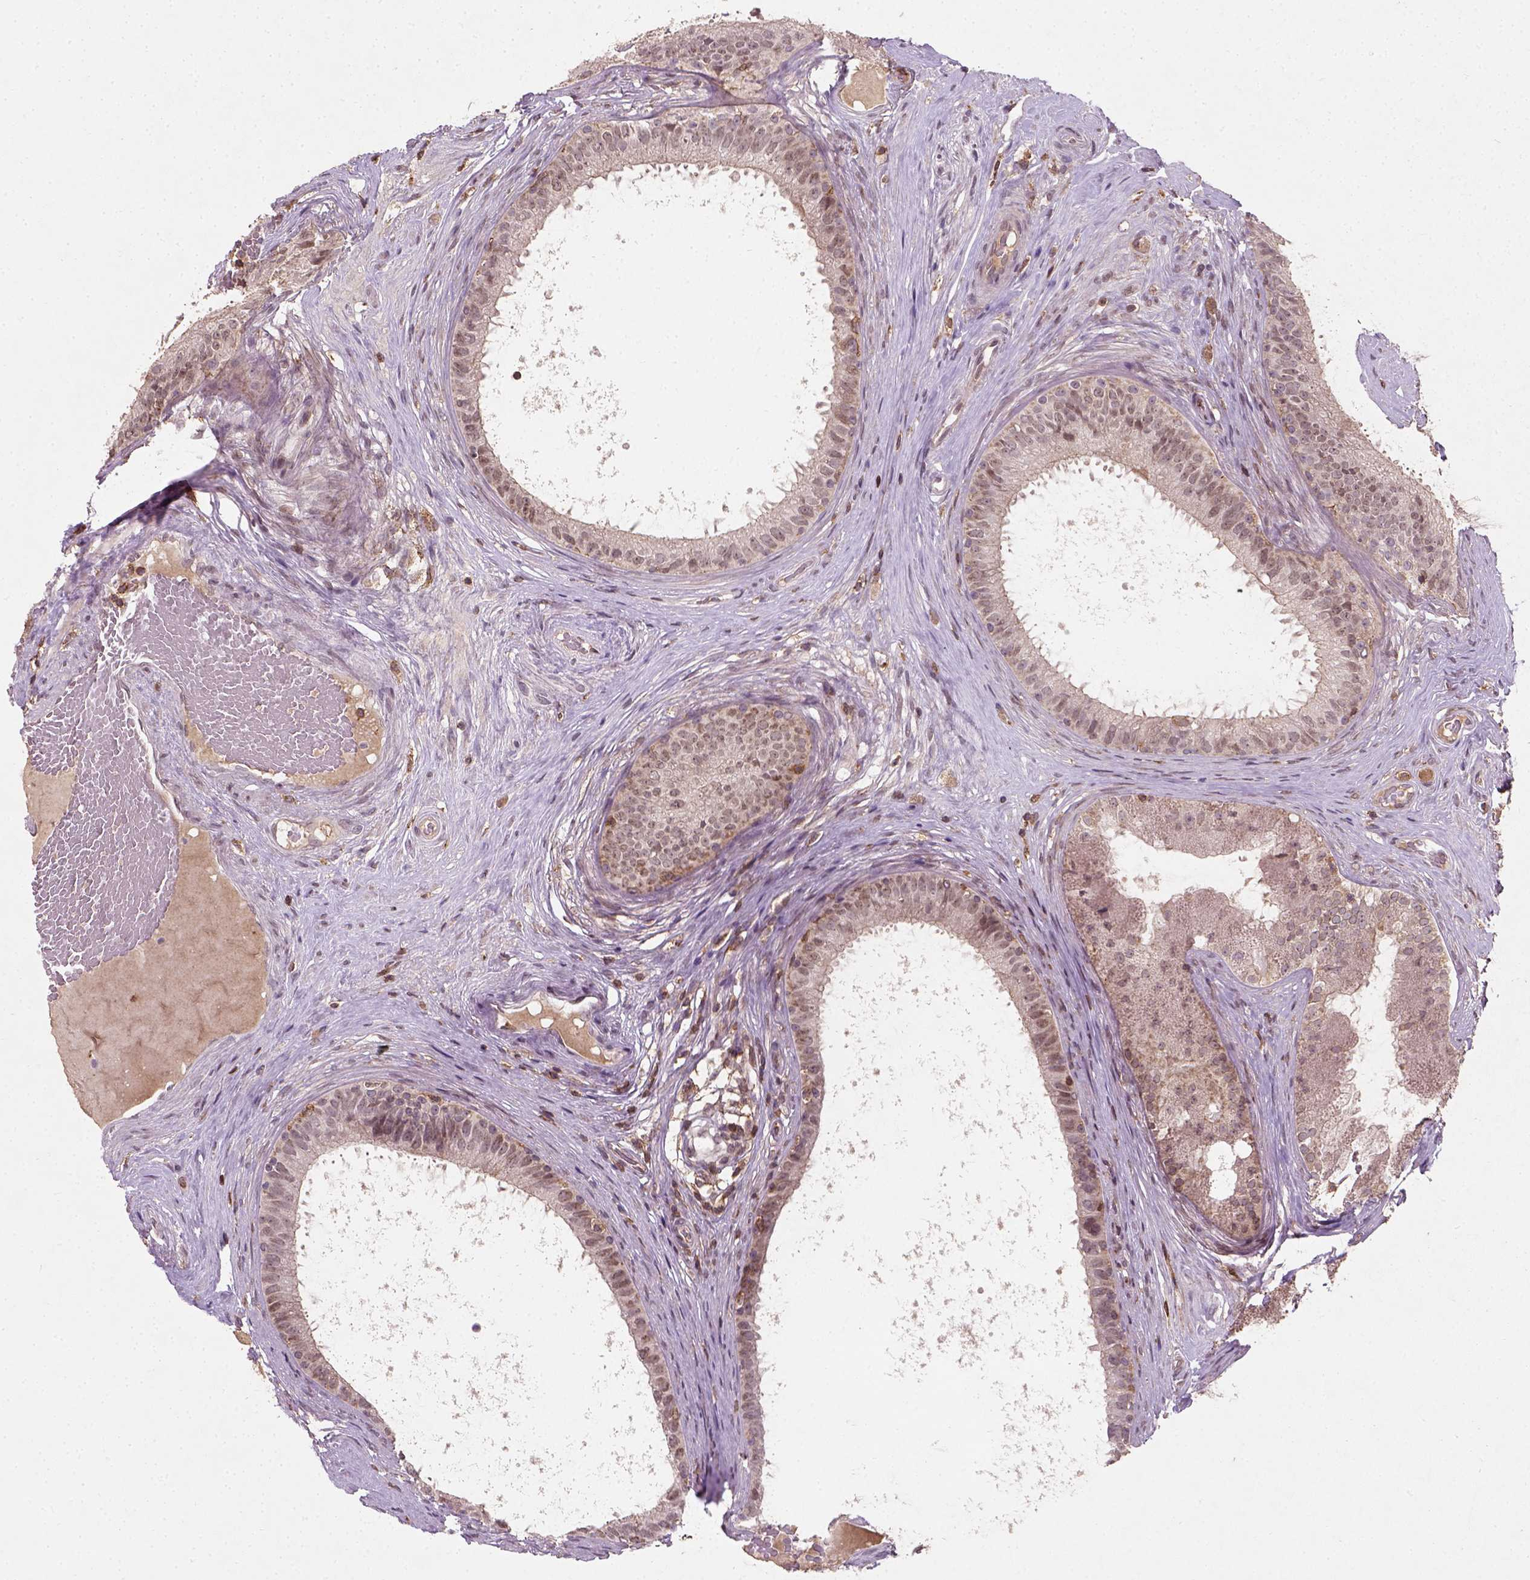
{"staining": {"intensity": "negative", "quantity": "none", "location": "none"}, "tissue": "epididymis", "cell_type": "Glandular cells", "image_type": "normal", "snomed": [{"axis": "morphology", "description": "Normal tissue, NOS"}, {"axis": "topography", "description": "Epididymis"}], "caption": "Epididymis stained for a protein using IHC displays no expression glandular cells.", "gene": "CAMKK1", "patient": {"sex": "male", "age": 59}}